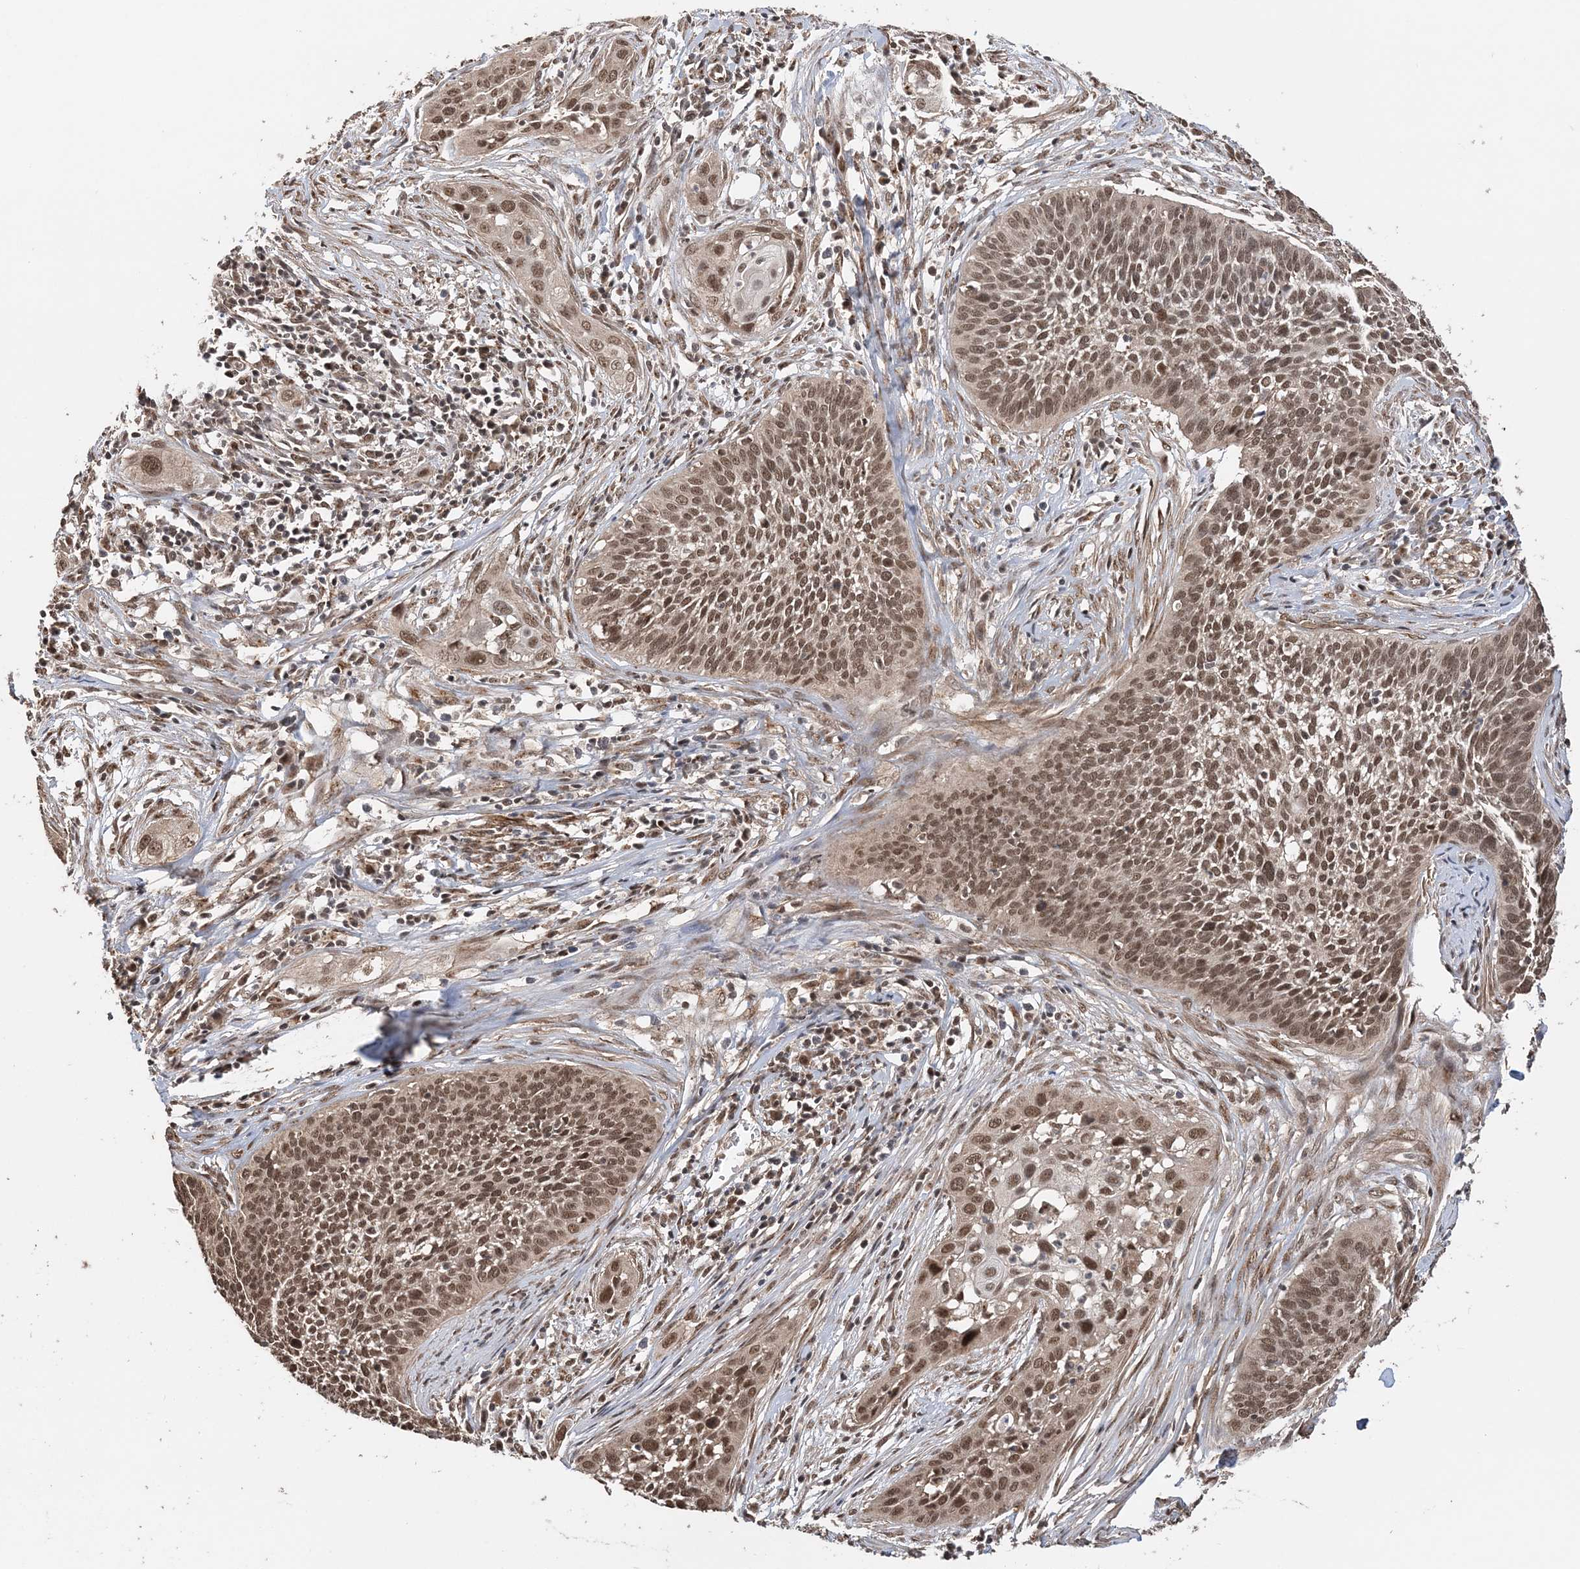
{"staining": {"intensity": "moderate", "quantity": ">75%", "location": "nuclear"}, "tissue": "cervical cancer", "cell_type": "Tumor cells", "image_type": "cancer", "snomed": [{"axis": "morphology", "description": "Squamous cell carcinoma, NOS"}, {"axis": "topography", "description": "Cervix"}], "caption": "Squamous cell carcinoma (cervical) stained for a protein (brown) displays moderate nuclear positive expression in about >75% of tumor cells.", "gene": "TSHZ2", "patient": {"sex": "female", "age": 34}}